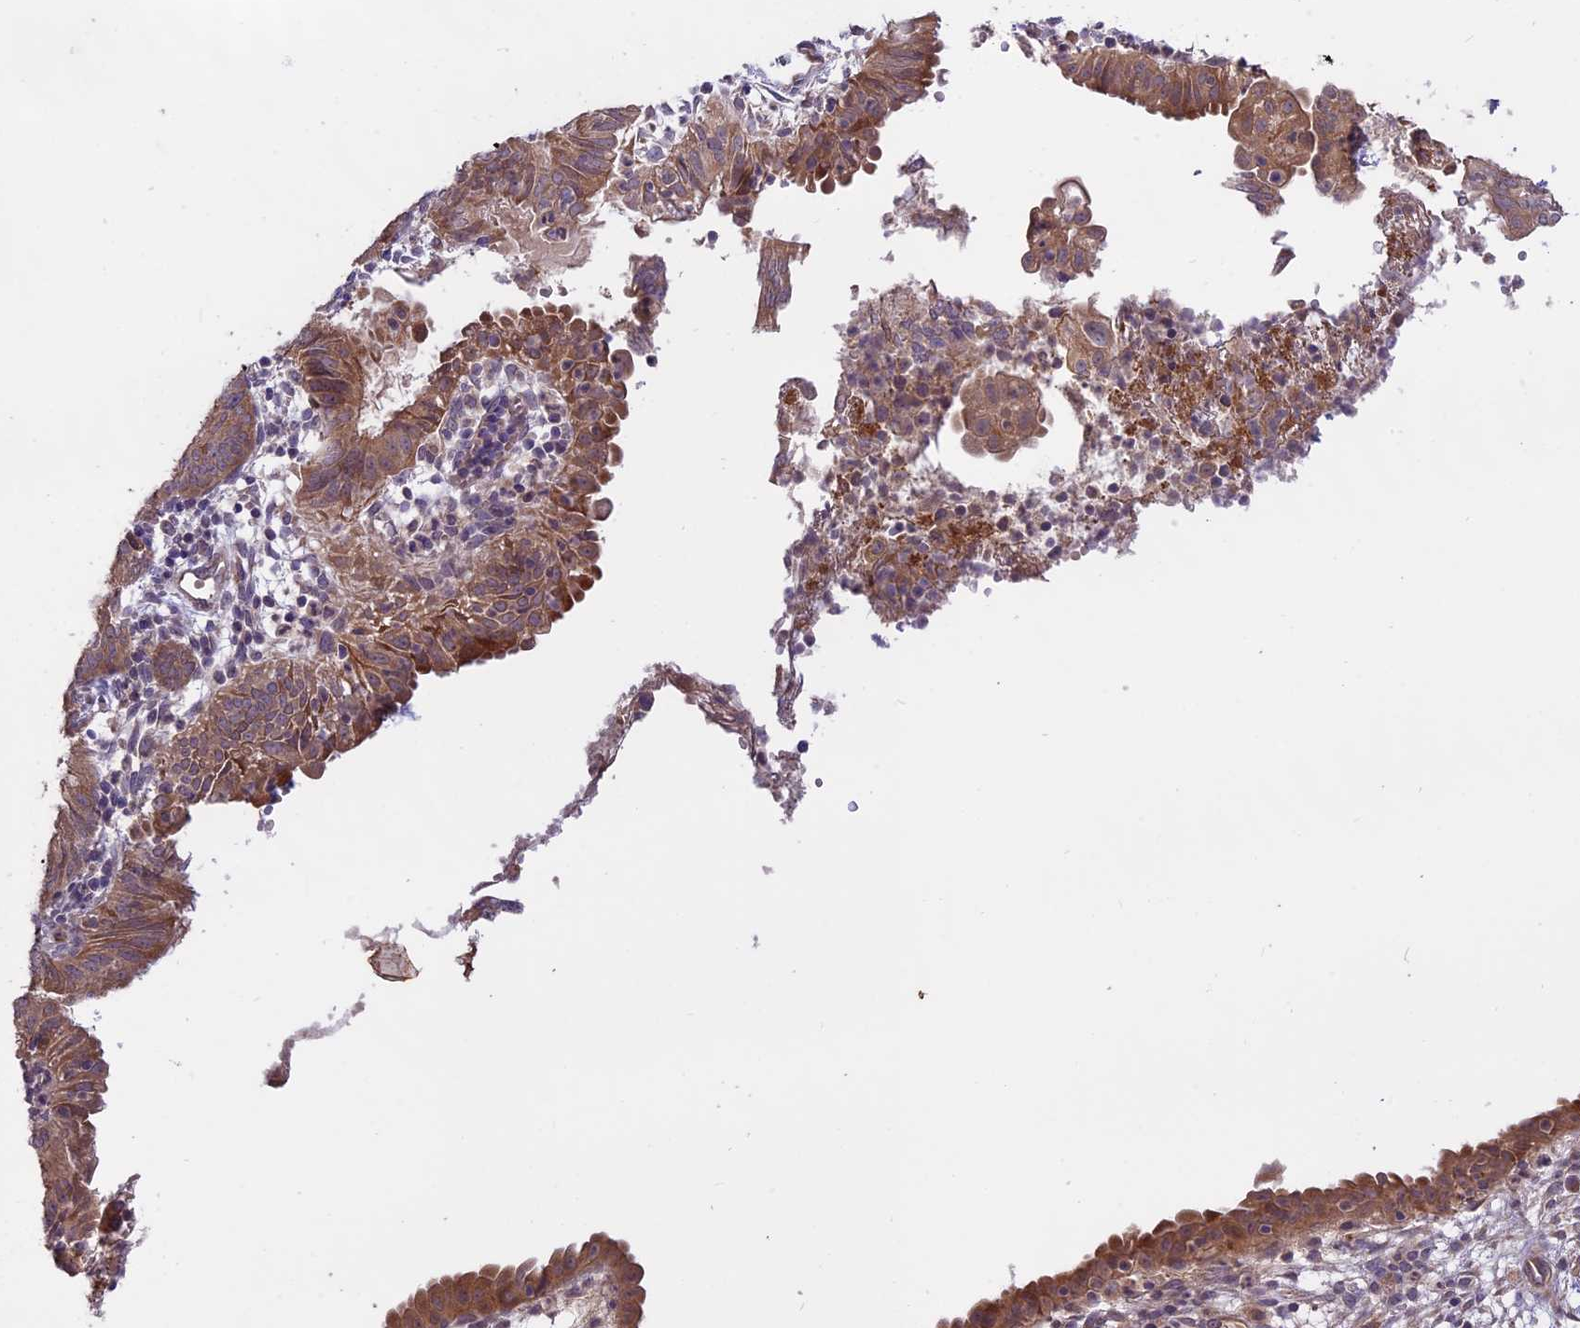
{"staining": {"intensity": "moderate", "quantity": ">75%", "location": "cytoplasmic/membranous"}, "tissue": "endometrial cancer", "cell_type": "Tumor cells", "image_type": "cancer", "snomed": [{"axis": "morphology", "description": "Adenocarcinoma, NOS"}, {"axis": "topography", "description": "Endometrium"}], "caption": "Protein analysis of endometrial cancer (adenocarcinoma) tissue demonstrates moderate cytoplasmic/membranous expression in about >75% of tumor cells. (IHC, brightfield microscopy, high magnification).", "gene": "MEMO1", "patient": {"sex": "female", "age": 51}}